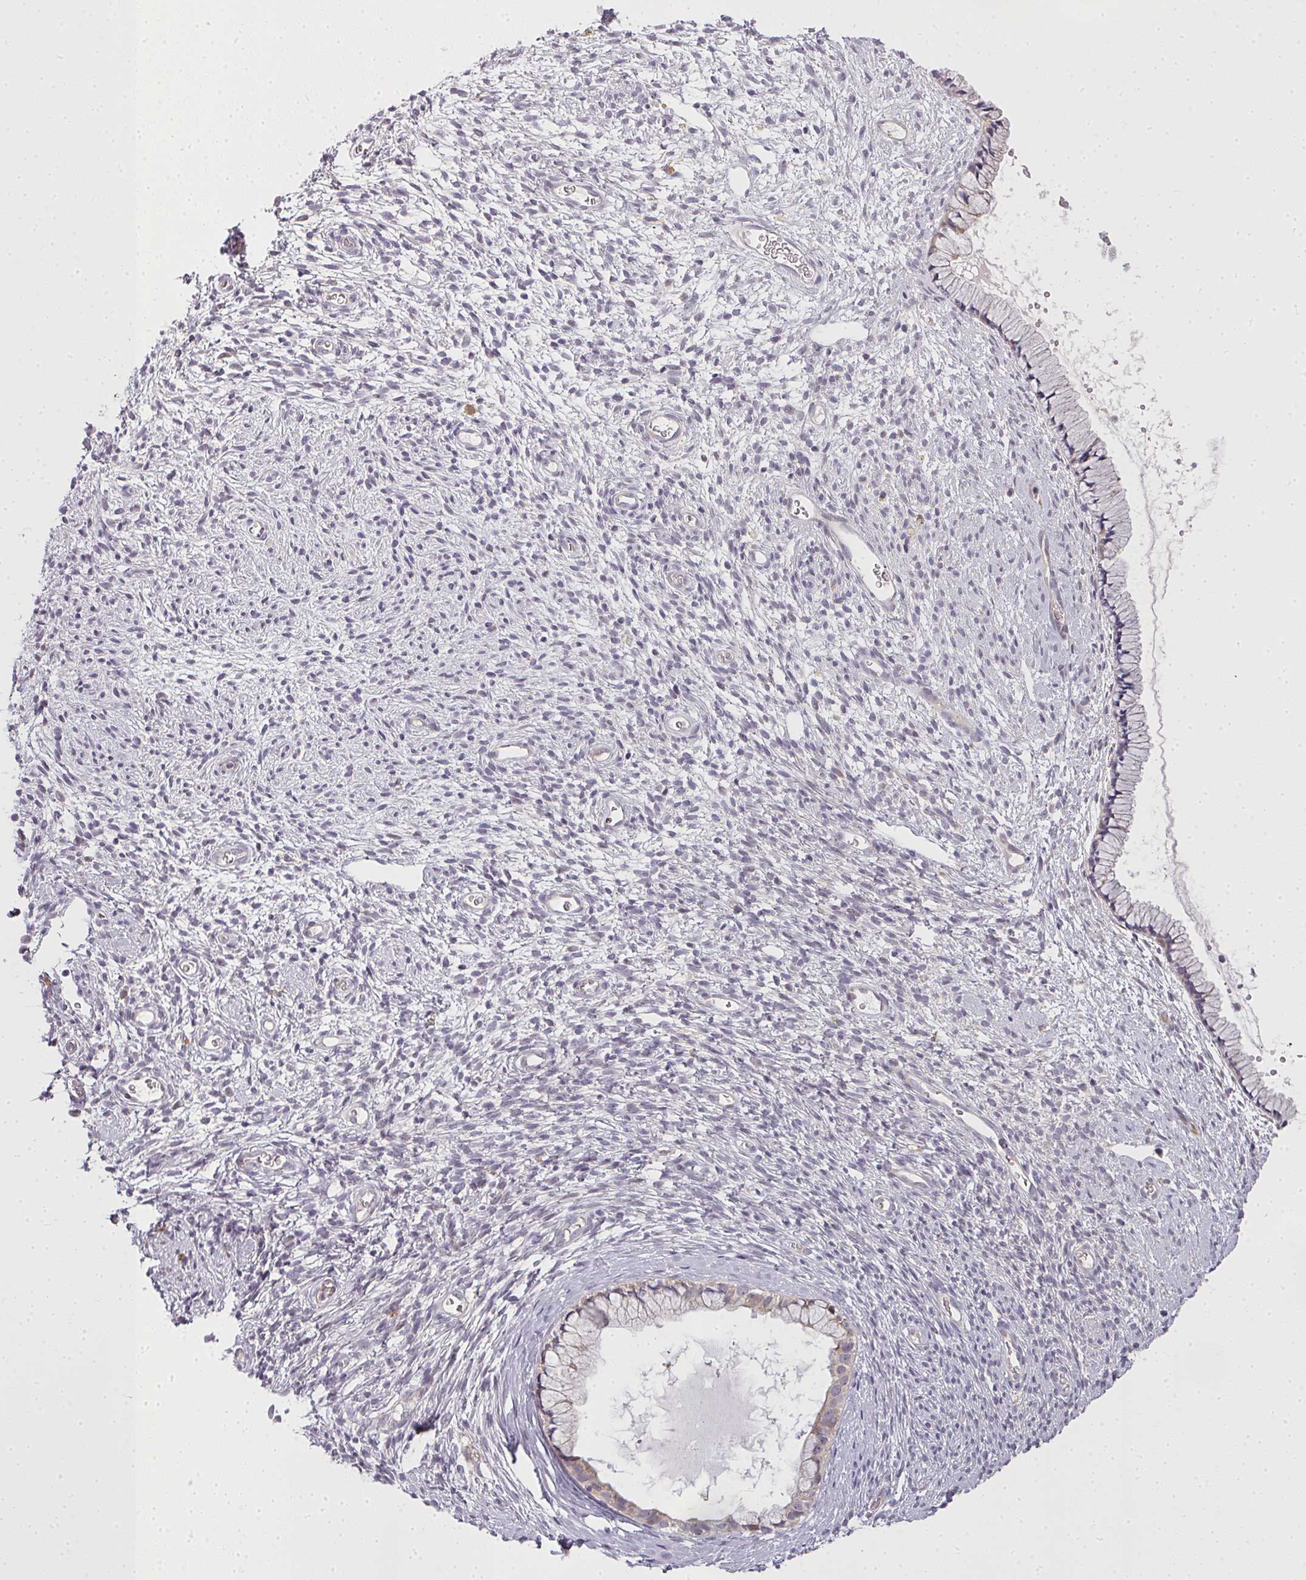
{"staining": {"intensity": "weak", "quantity": "25%-75%", "location": "cytoplasmic/membranous"}, "tissue": "cervix", "cell_type": "Glandular cells", "image_type": "normal", "snomed": [{"axis": "morphology", "description": "Normal tissue, NOS"}, {"axis": "topography", "description": "Cervix"}], "caption": "Protein staining of benign cervix reveals weak cytoplasmic/membranous expression in approximately 25%-75% of glandular cells. (DAB = brown stain, brightfield microscopy at high magnification).", "gene": "MED19", "patient": {"sex": "female", "age": 76}}